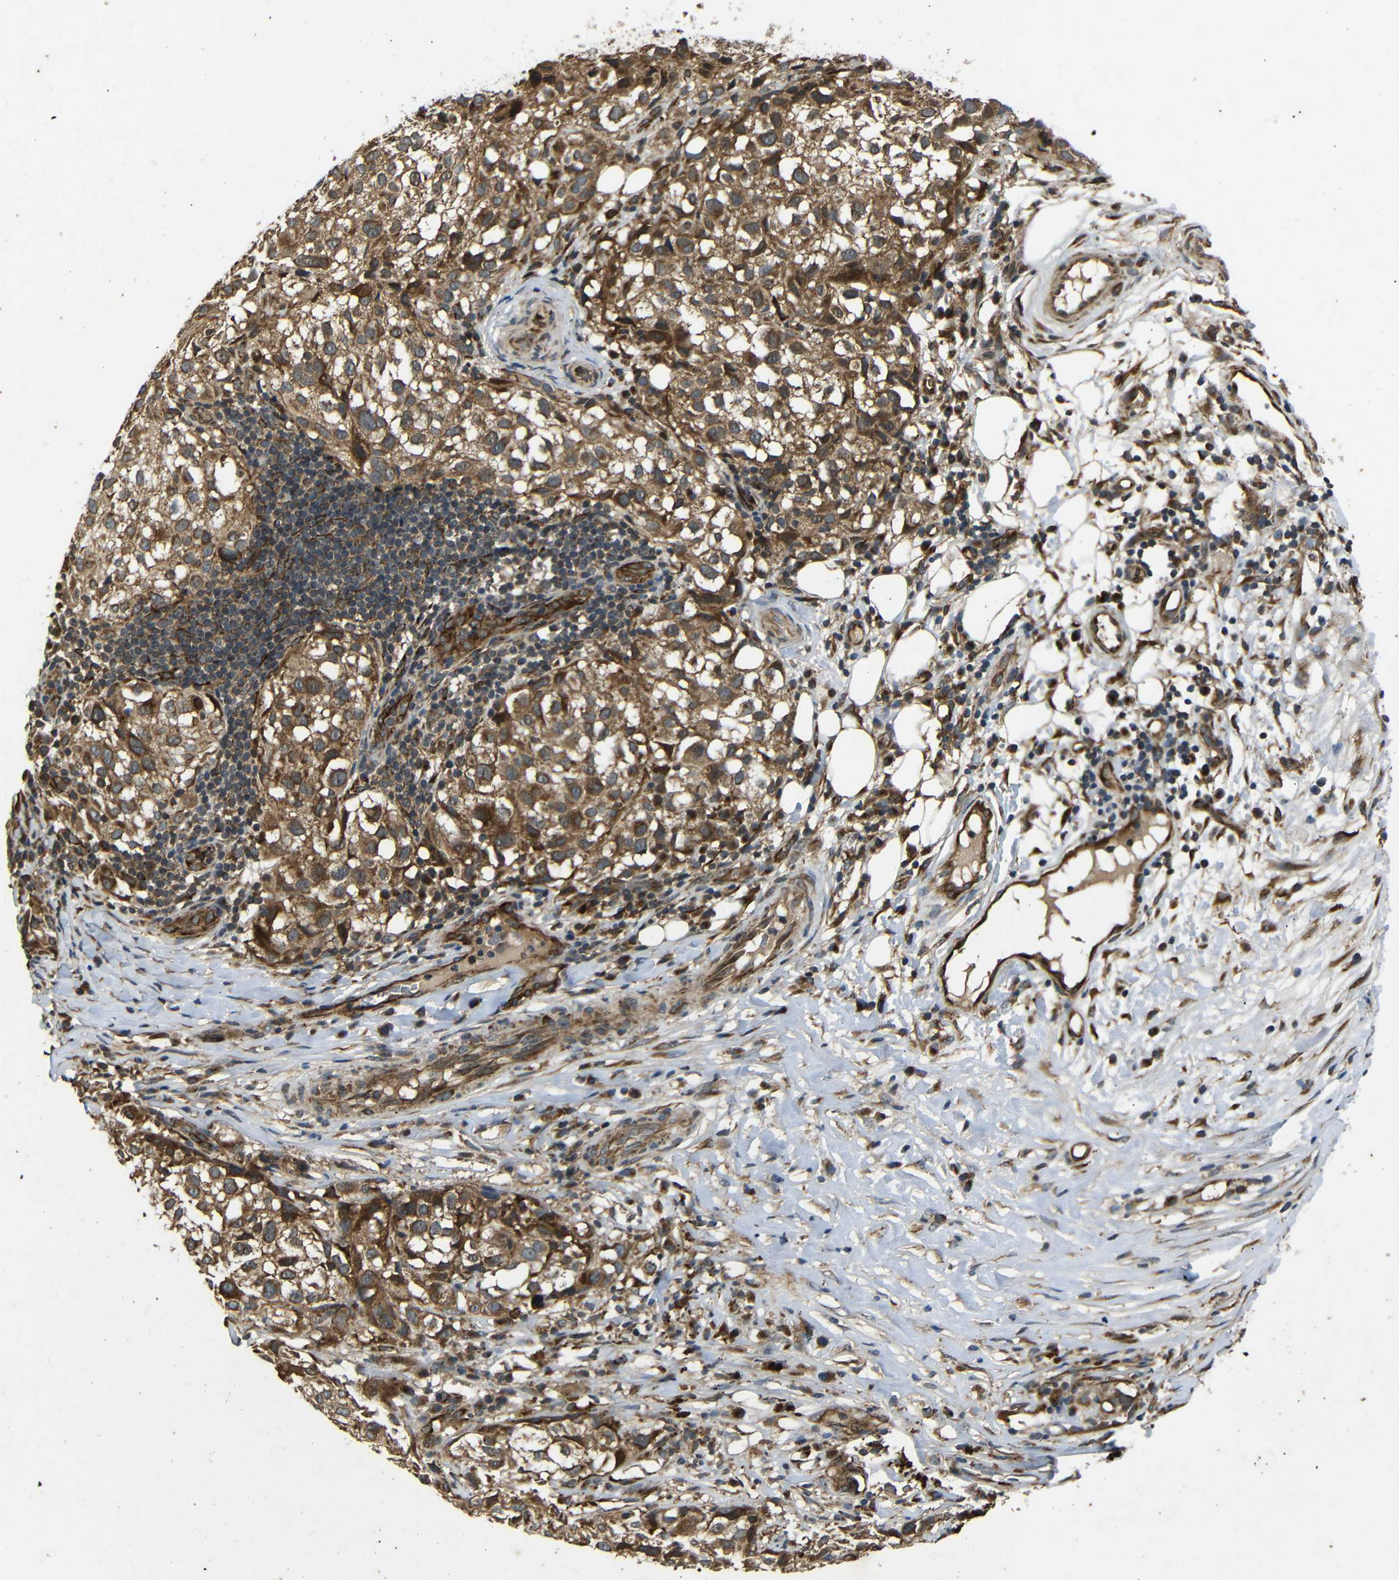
{"staining": {"intensity": "moderate", "quantity": ">75%", "location": "cytoplasmic/membranous"}, "tissue": "melanoma", "cell_type": "Tumor cells", "image_type": "cancer", "snomed": [{"axis": "morphology", "description": "Necrosis, NOS"}, {"axis": "morphology", "description": "Malignant melanoma, NOS"}, {"axis": "topography", "description": "Skin"}], "caption": "Immunohistochemical staining of human melanoma reveals moderate cytoplasmic/membranous protein expression in approximately >75% of tumor cells. (DAB IHC with brightfield microscopy, high magnification).", "gene": "TRPC1", "patient": {"sex": "female", "age": 87}}